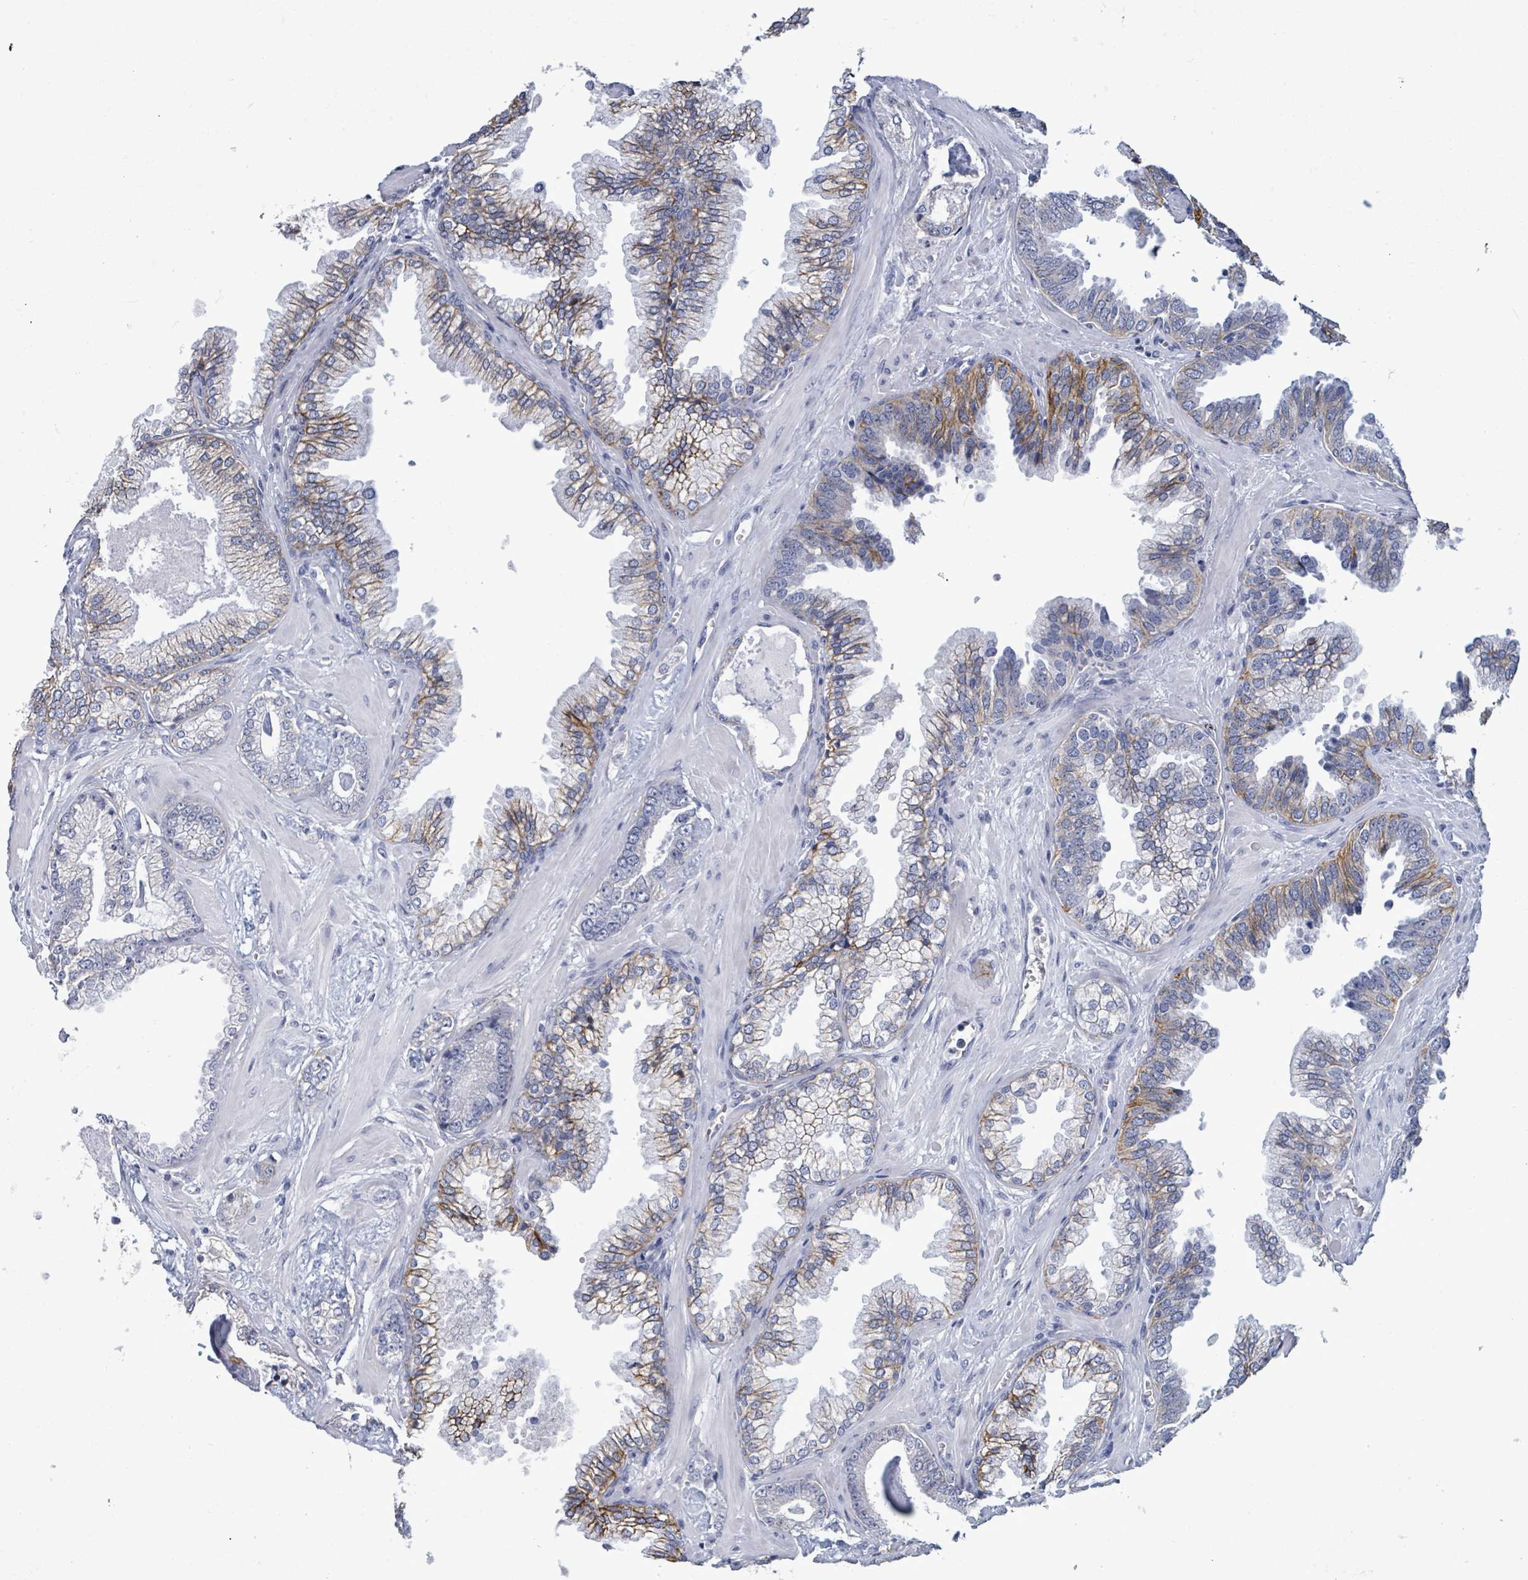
{"staining": {"intensity": "weak", "quantity": "<25%", "location": "cytoplasmic/membranous"}, "tissue": "prostate cancer", "cell_type": "Tumor cells", "image_type": "cancer", "snomed": [{"axis": "morphology", "description": "Adenocarcinoma, Low grade"}, {"axis": "topography", "description": "Prostate"}], "caption": "An immunohistochemistry (IHC) image of adenocarcinoma (low-grade) (prostate) is shown. There is no staining in tumor cells of adenocarcinoma (low-grade) (prostate).", "gene": "BSG", "patient": {"sex": "male", "age": 60}}